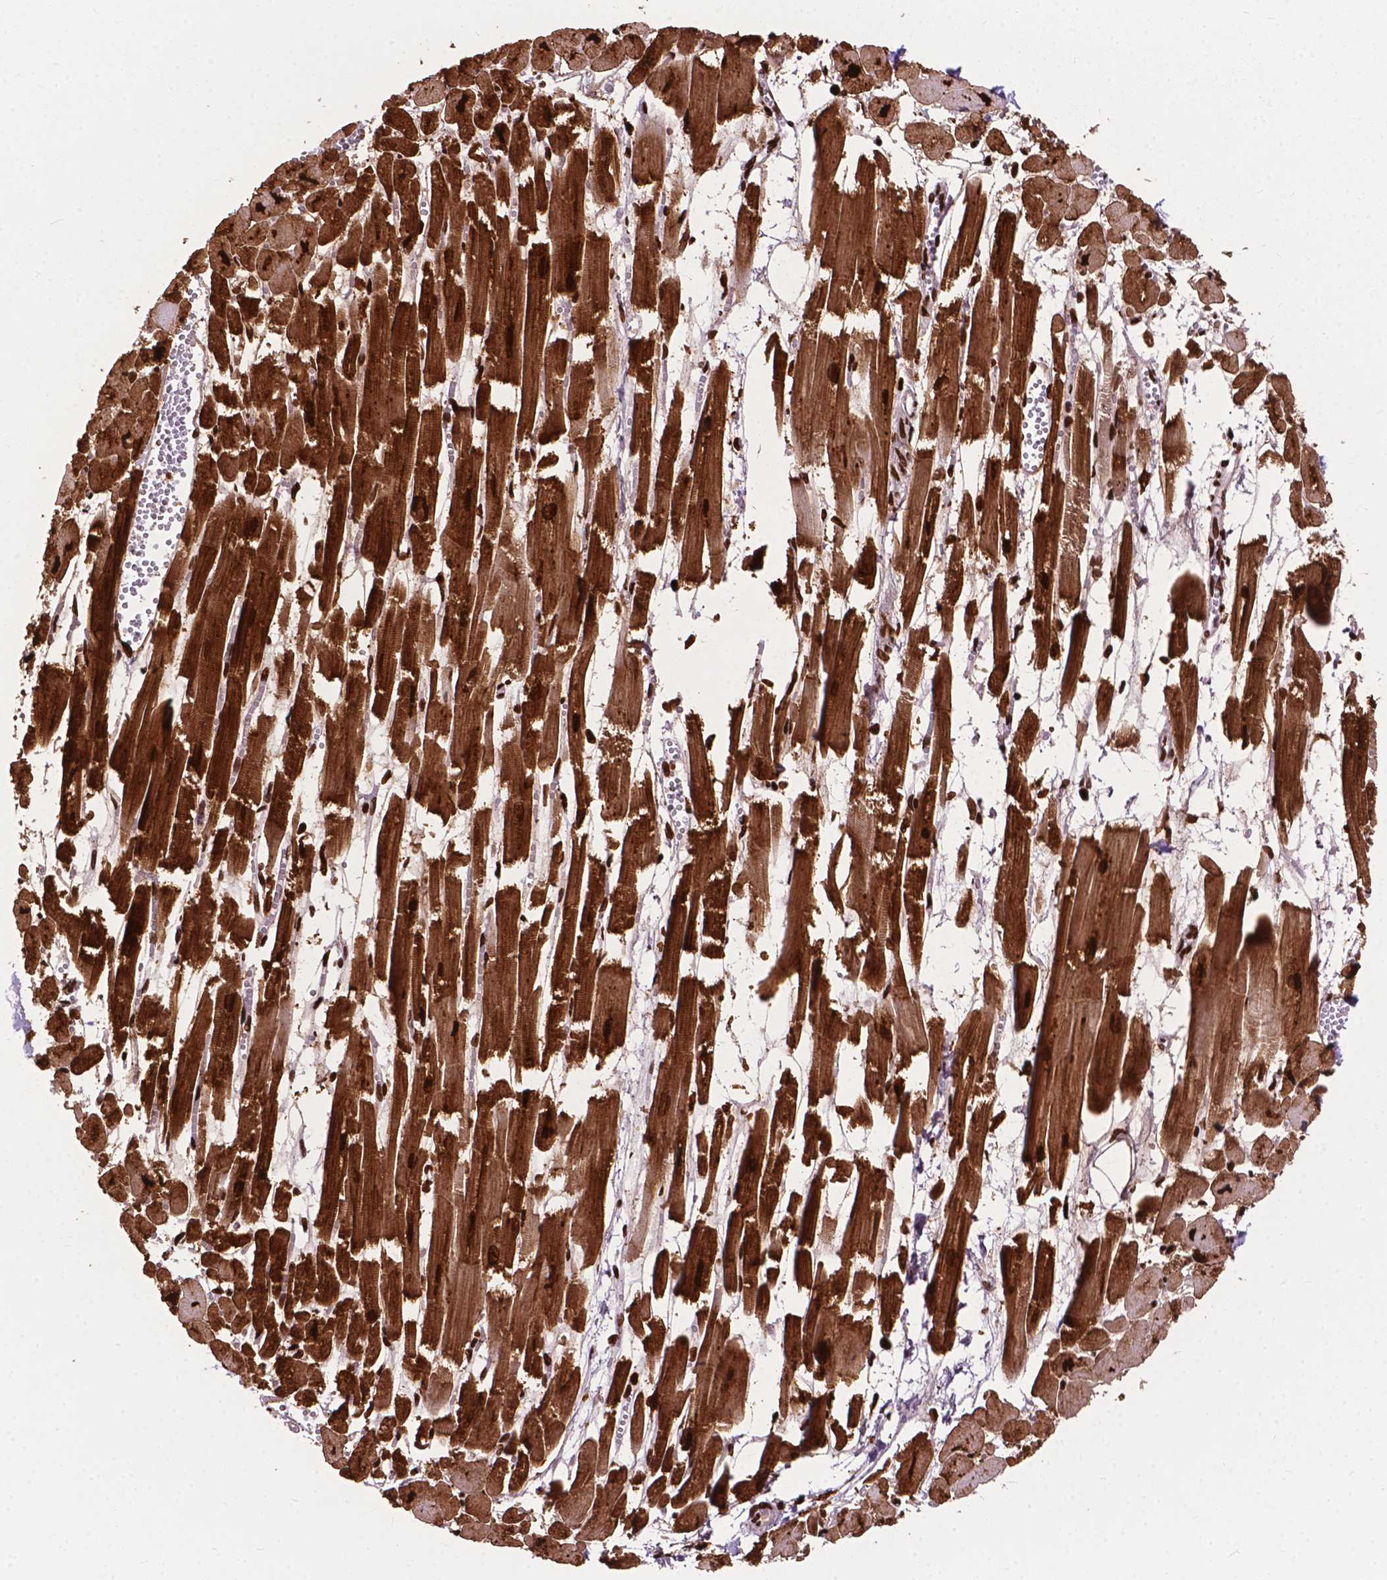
{"staining": {"intensity": "strong", "quantity": ">75%", "location": "cytoplasmic/membranous,nuclear"}, "tissue": "heart muscle", "cell_type": "Cardiomyocytes", "image_type": "normal", "snomed": [{"axis": "morphology", "description": "Normal tissue, NOS"}, {"axis": "topography", "description": "Heart"}], "caption": "Protein staining exhibits strong cytoplasmic/membranous,nuclear positivity in approximately >75% of cardiomyocytes in unremarkable heart muscle.", "gene": "SMIM5", "patient": {"sex": "female", "age": 52}}